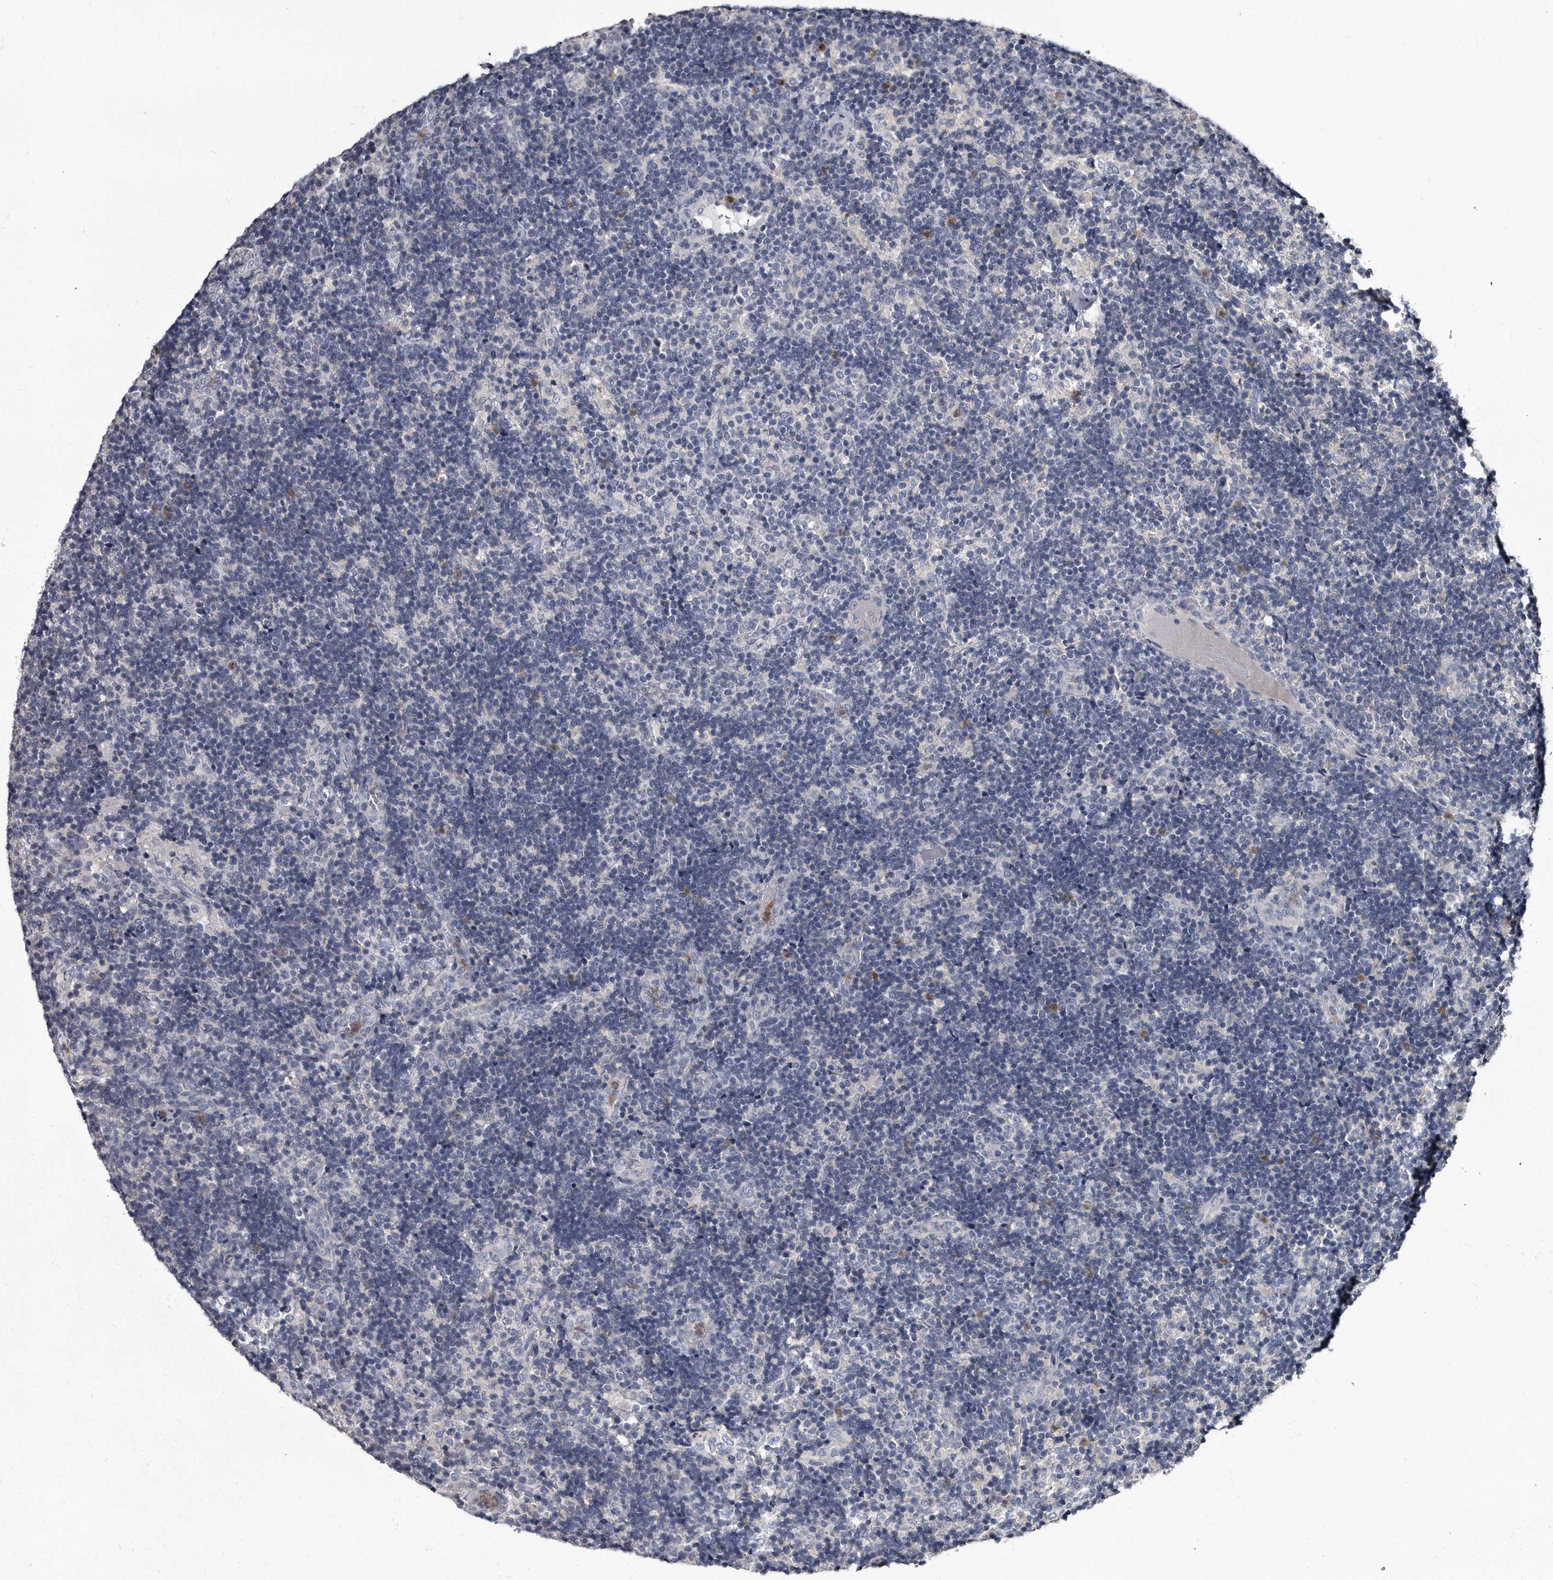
{"staining": {"intensity": "negative", "quantity": "none", "location": "none"}, "tissue": "lymph node", "cell_type": "Germinal center cells", "image_type": "normal", "snomed": [{"axis": "morphology", "description": "Normal tissue, NOS"}, {"axis": "topography", "description": "Lymph node"}], "caption": "Immunohistochemistry (IHC) of unremarkable lymph node reveals no staining in germinal center cells. Brightfield microscopy of IHC stained with DAB (brown) and hematoxylin (blue), captured at high magnification.", "gene": "GAPVD1", "patient": {"sex": "female", "age": 22}}